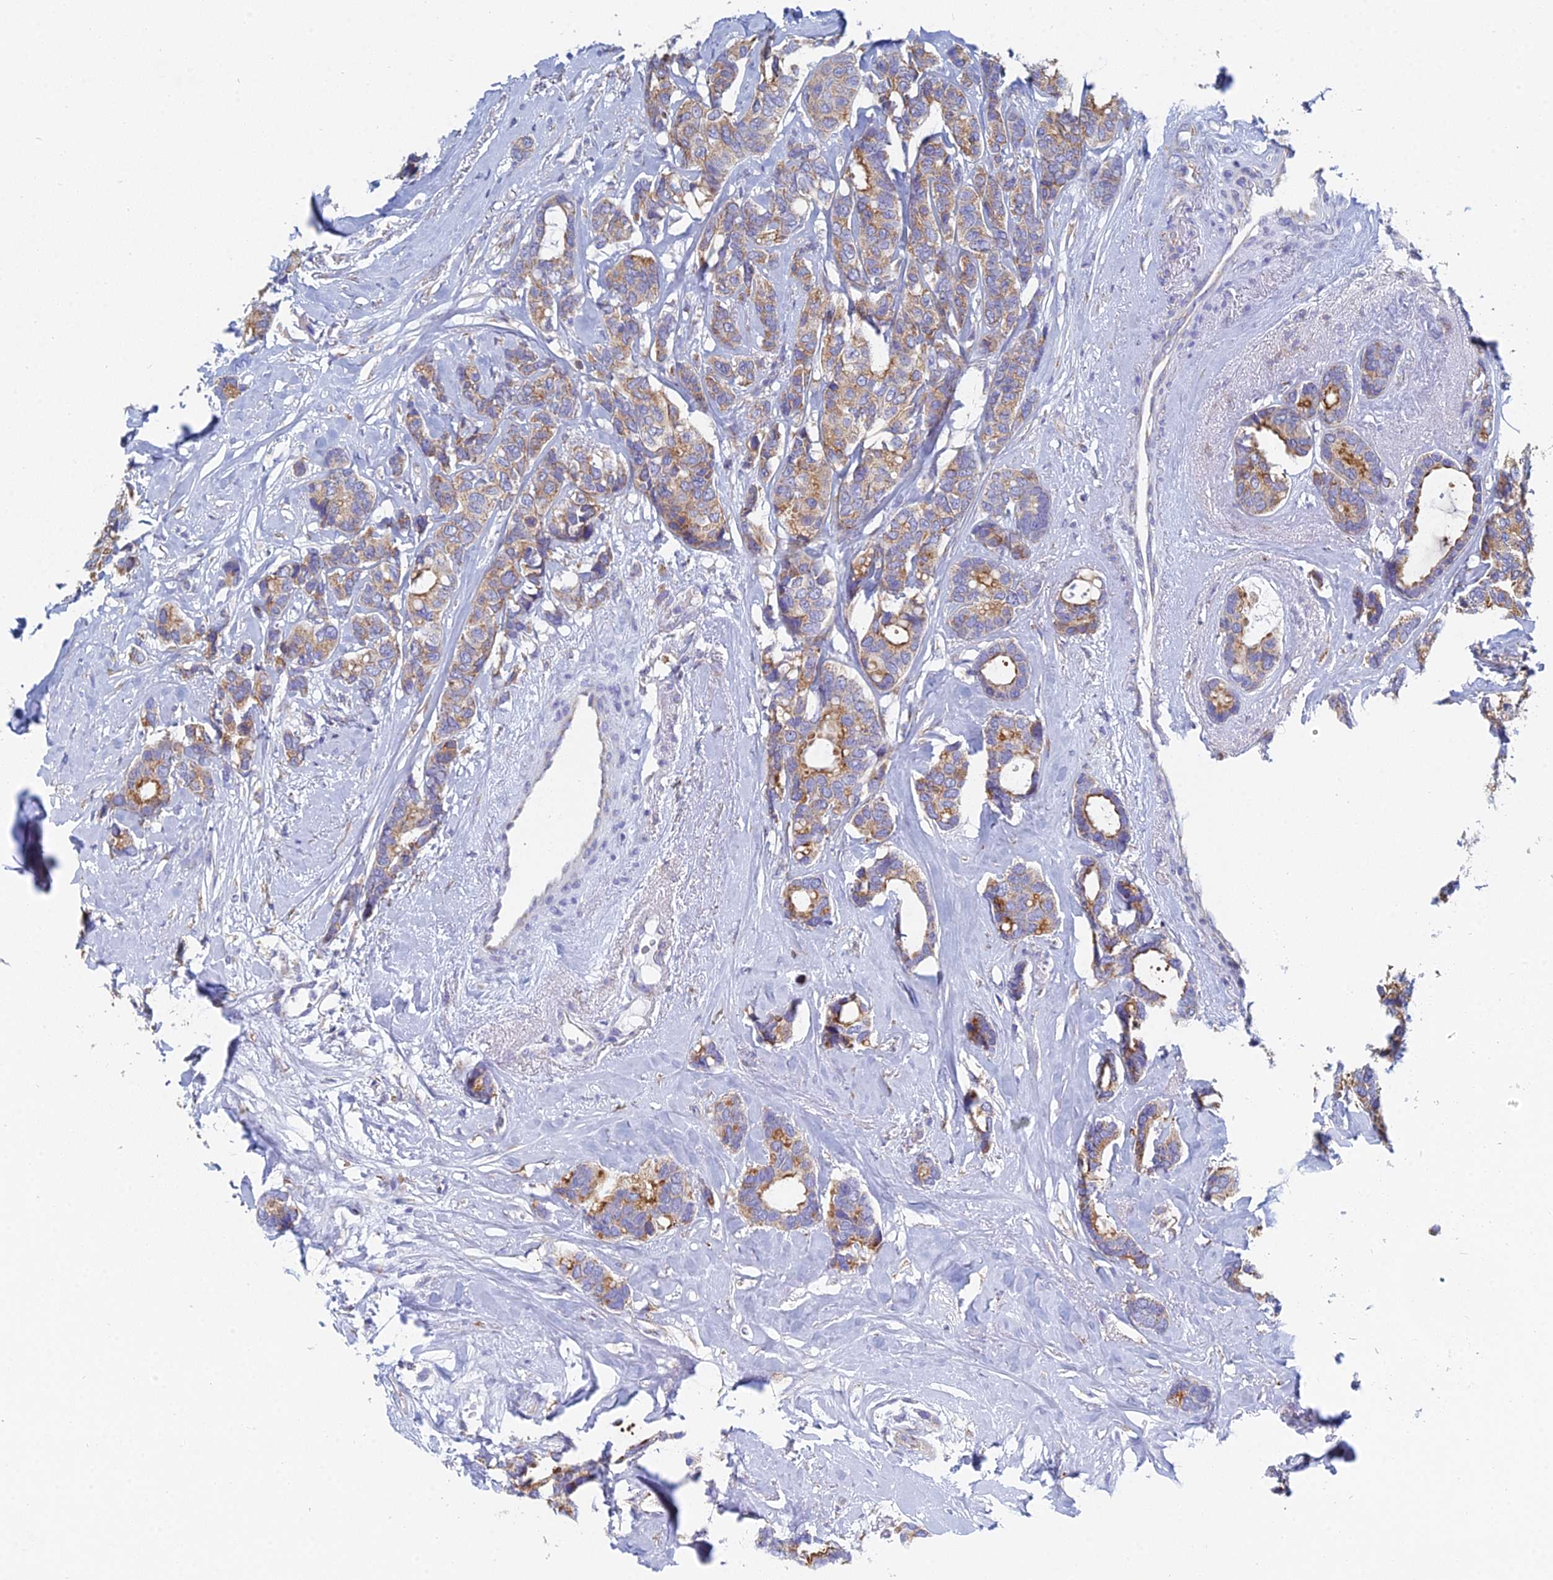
{"staining": {"intensity": "moderate", "quantity": "25%-75%", "location": "cytoplasmic/membranous"}, "tissue": "breast cancer", "cell_type": "Tumor cells", "image_type": "cancer", "snomed": [{"axis": "morphology", "description": "Duct carcinoma"}, {"axis": "topography", "description": "Breast"}], "caption": "Protein positivity by IHC exhibits moderate cytoplasmic/membranous staining in approximately 25%-75% of tumor cells in invasive ductal carcinoma (breast).", "gene": "CRACR2B", "patient": {"sex": "female", "age": 87}}